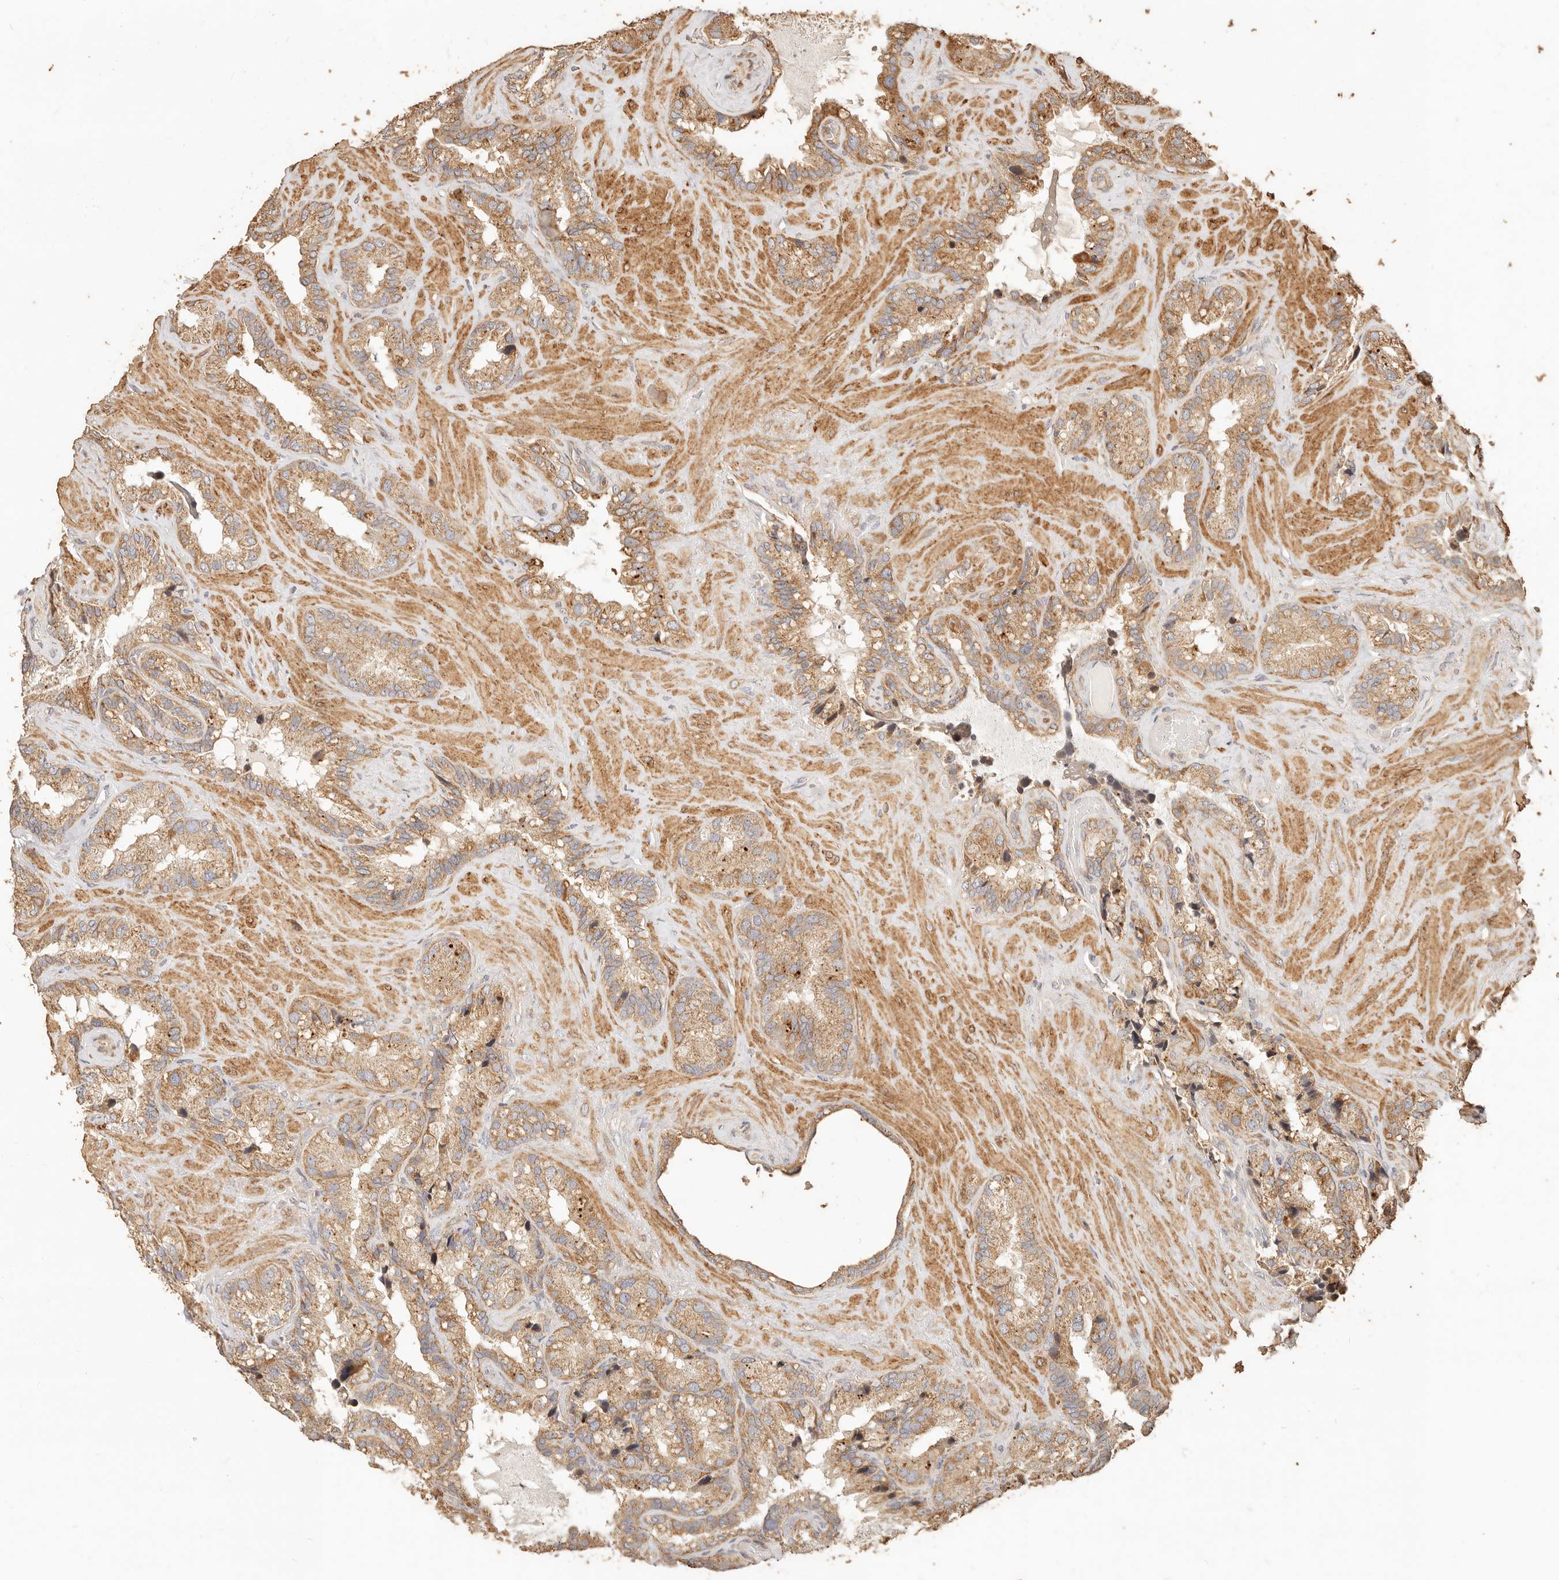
{"staining": {"intensity": "moderate", "quantity": ">75%", "location": "cytoplasmic/membranous"}, "tissue": "seminal vesicle", "cell_type": "Glandular cells", "image_type": "normal", "snomed": [{"axis": "morphology", "description": "Normal tissue, NOS"}, {"axis": "topography", "description": "Prostate"}, {"axis": "topography", "description": "Seminal veicle"}], "caption": "Moderate cytoplasmic/membranous expression for a protein is appreciated in about >75% of glandular cells of benign seminal vesicle using immunohistochemistry (IHC).", "gene": "PTPN22", "patient": {"sex": "male", "age": 68}}